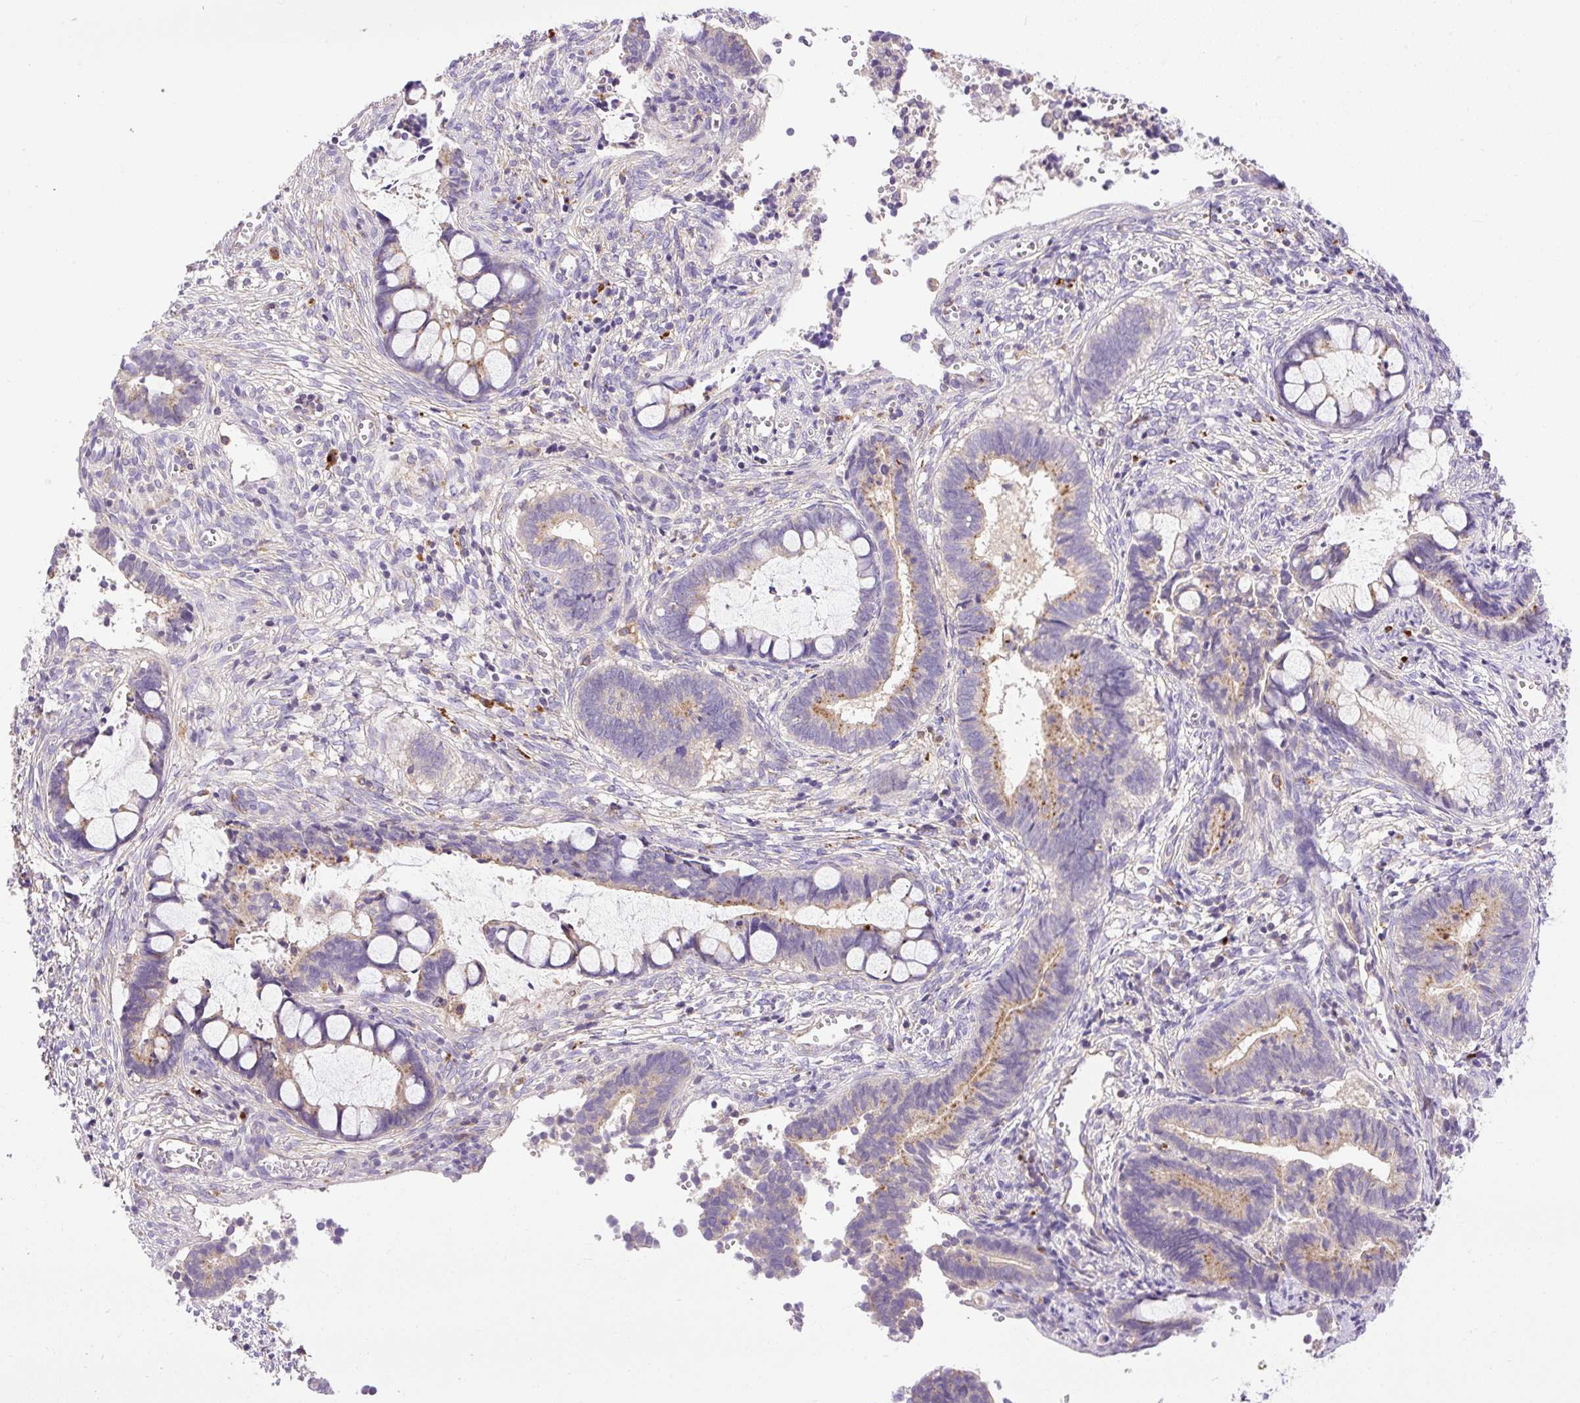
{"staining": {"intensity": "moderate", "quantity": "<25%", "location": "cytoplasmic/membranous"}, "tissue": "cervical cancer", "cell_type": "Tumor cells", "image_type": "cancer", "snomed": [{"axis": "morphology", "description": "Adenocarcinoma, NOS"}, {"axis": "topography", "description": "Cervix"}], "caption": "Immunohistochemistry of human cervical cancer (adenocarcinoma) displays low levels of moderate cytoplasmic/membranous staining in about <25% of tumor cells.", "gene": "HEXB", "patient": {"sex": "female", "age": 44}}